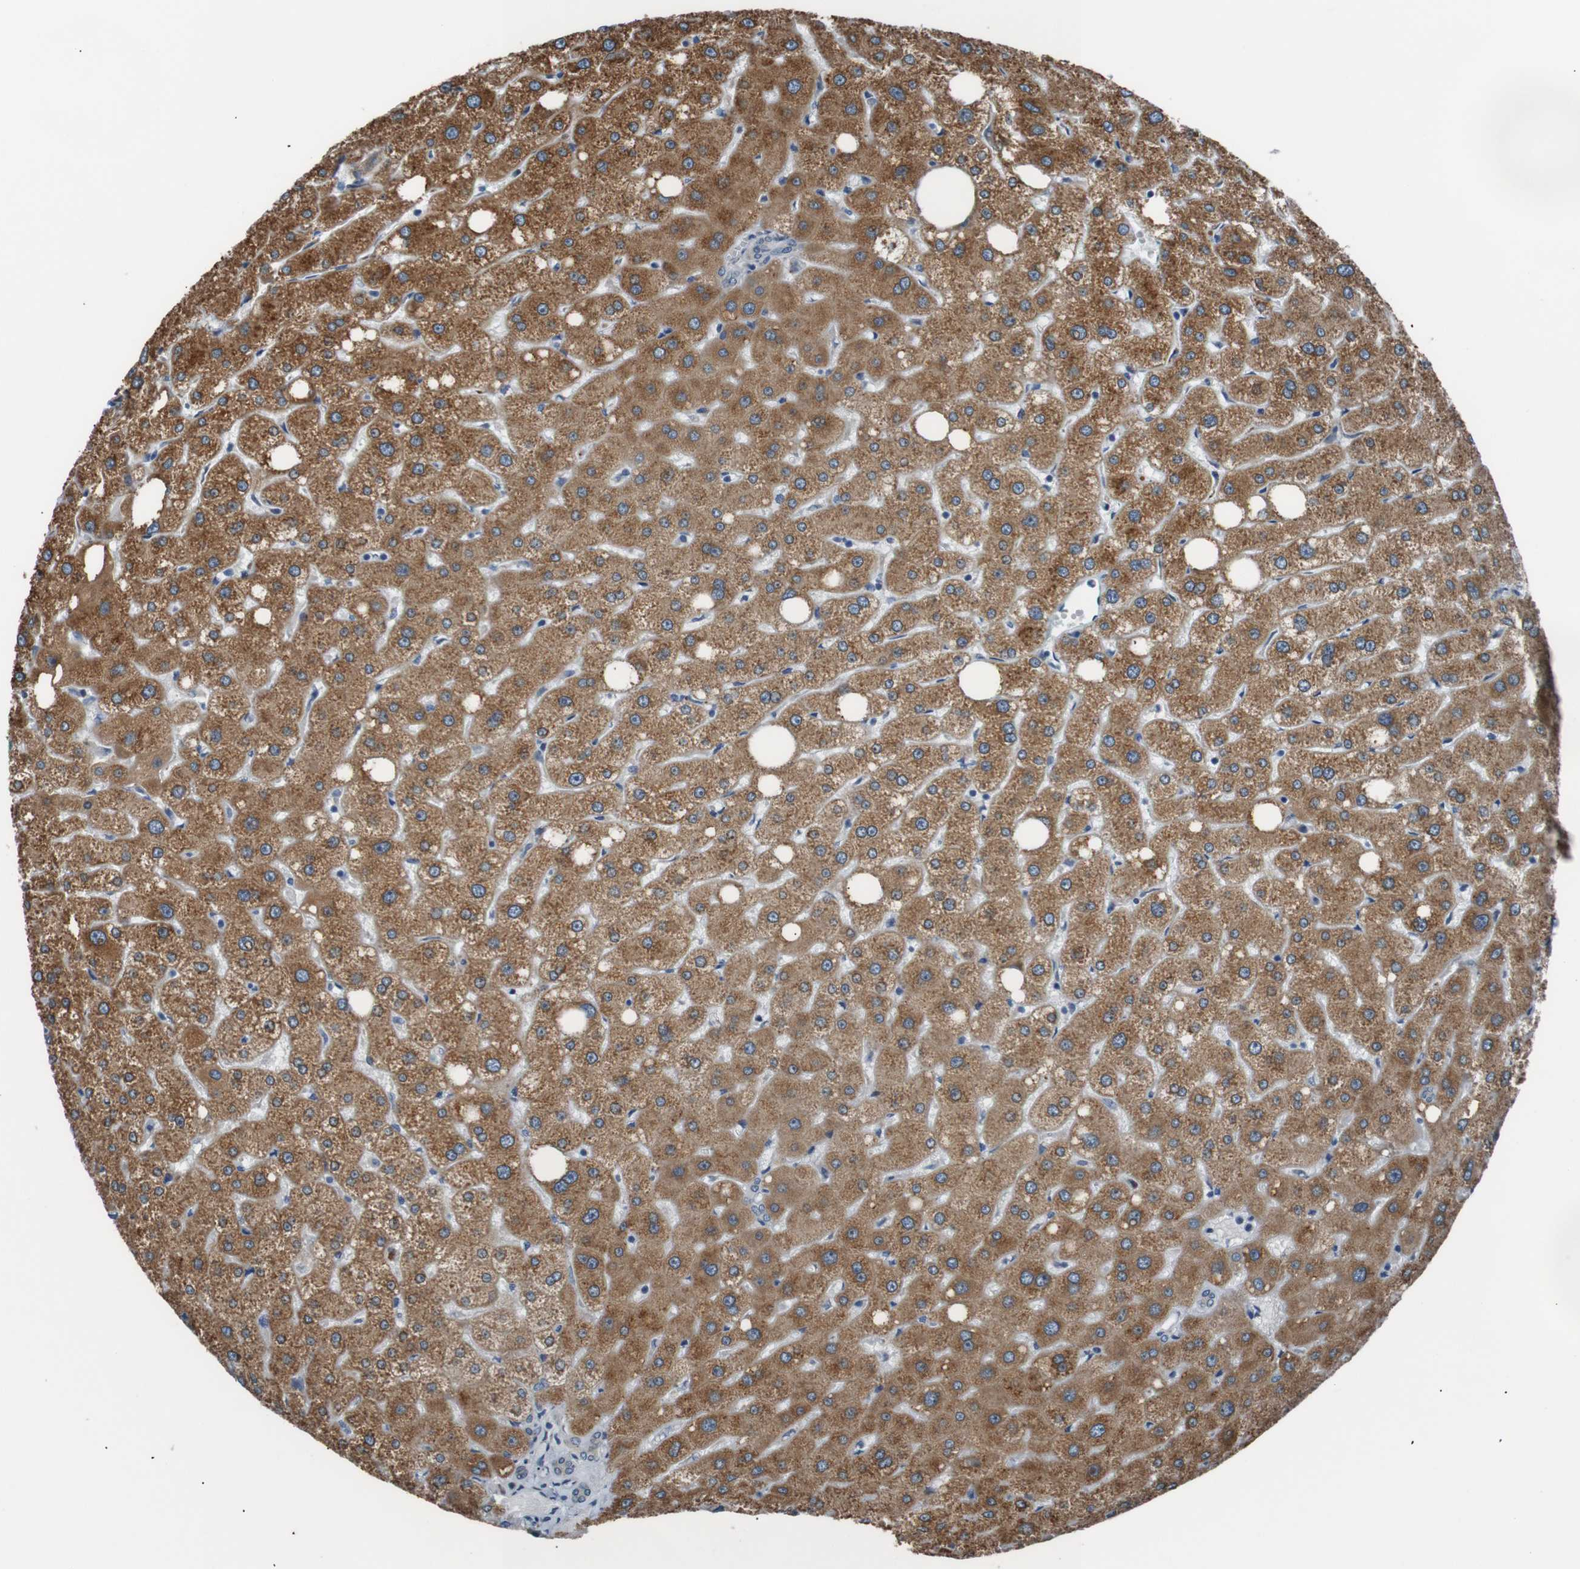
{"staining": {"intensity": "negative", "quantity": "none", "location": "none"}, "tissue": "liver", "cell_type": "Cholangiocytes", "image_type": "normal", "snomed": [{"axis": "morphology", "description": "Normal tissue, NOS"}, {"axis": "topography", "description": "Liver"}], "caption": "This is an IHC micrograph of normal human liver. There is no expression in cholangiocytes.", "gene": "SIGMAR1", "patient": {"sex": "male", "age": 73}}